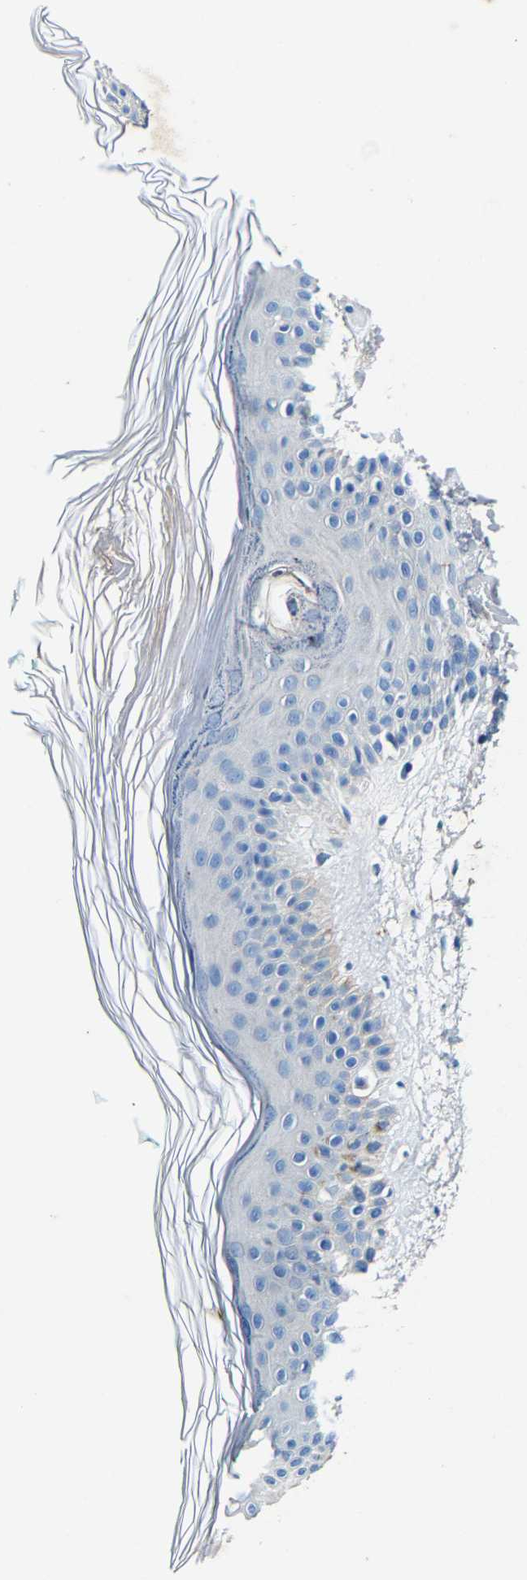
{"staining": {"intensity": "negative", "quantity": "none", "location": "none"}, "tissue": "skin", "cell_type": "Fibroblasts", "image_type": "normal", "snomed": [{"axis": "morphology", "description": "Normal tissue, NOS"}, {"axis": "morphology", "description": "Malignant melanoma, NOS"}, {"axis": "topography", "description": "Skin"}], "caption": "Skin was stained to show a protein in brown. There is no significant positivity in fibroblasts. (DAB immunohistochemistry visualized using brightfield microscopy, high magnification).", "gene": "SLC25A25", "patient": {"sex": "male", "age": 83}}